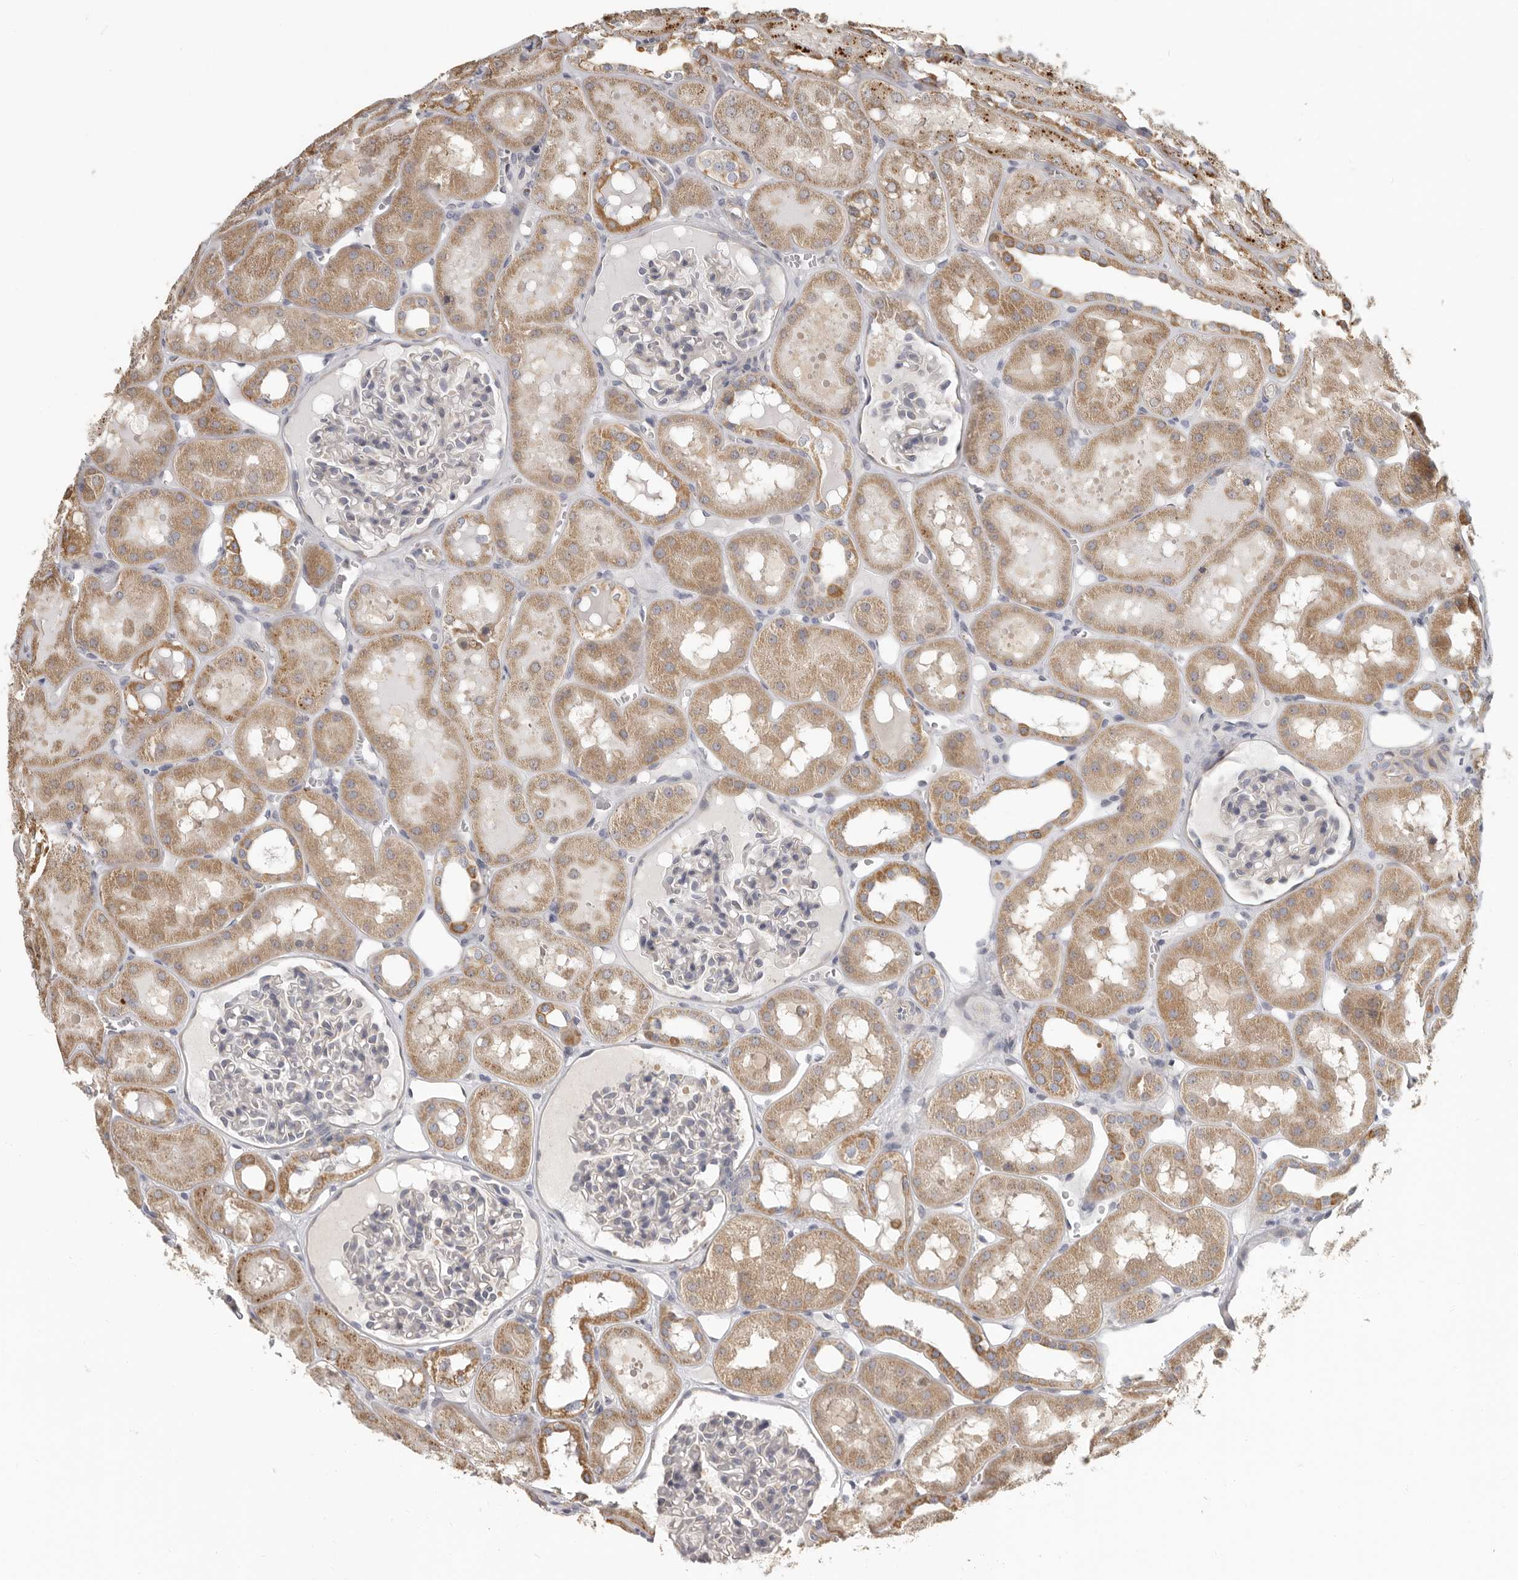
{"staining": {"intensity": "negative", "quantity": "none", "location": "none"}, "tissue": "kidney", "cell_type": "Cells in glomeruli", "image_type": "normal", "snomed": [{"axis": "morphology", "description": "Normal tissue, NOS"}, {"axis": "topography", "description": "Kidney"}, {"axis": "topography", "description": "Urinary bladder"}], "caption": "Protein analysis of unremarkable kidney exhibits no significant expression in cells in glomeruli.", "gene": "UNK", "patient": {"sex": "male", "age": 16}}